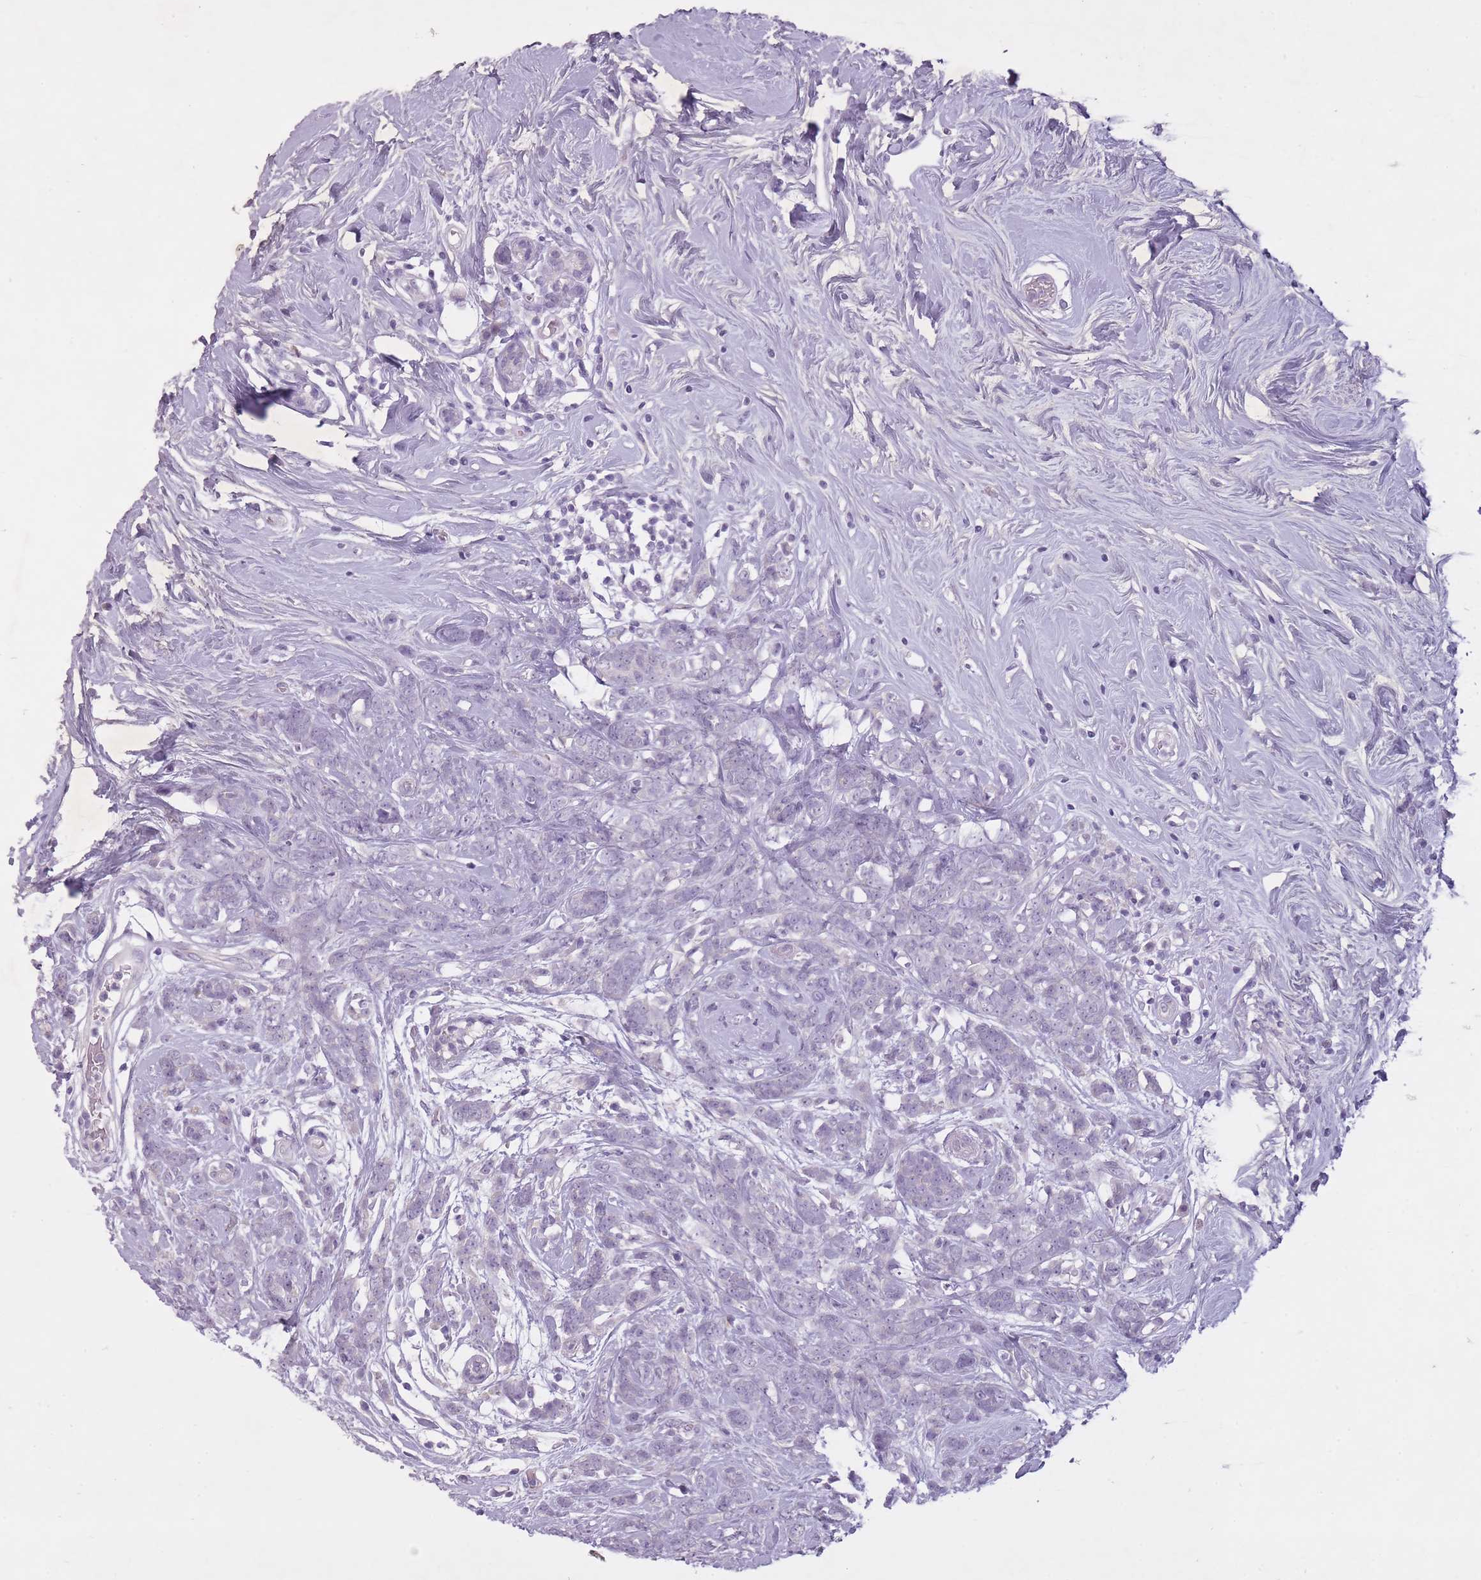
{"staining": {"intensity": "negative", "quantity": "none", "location": "none"}, "tissue": "breast cancer", "cell_type": "Tumor cells", "image_type": "cancer", "snomed": [{"axis": "morphology", "description": "Lobular carcinoma"}, {"axis": "topography", "description": "Breast"}], "caption": "A histopathology image of human breast lobular carcinoma is negative for staining in tumor cells.", "gene": "FAM43B", "patient": {"sex": "female", "age": 58}}